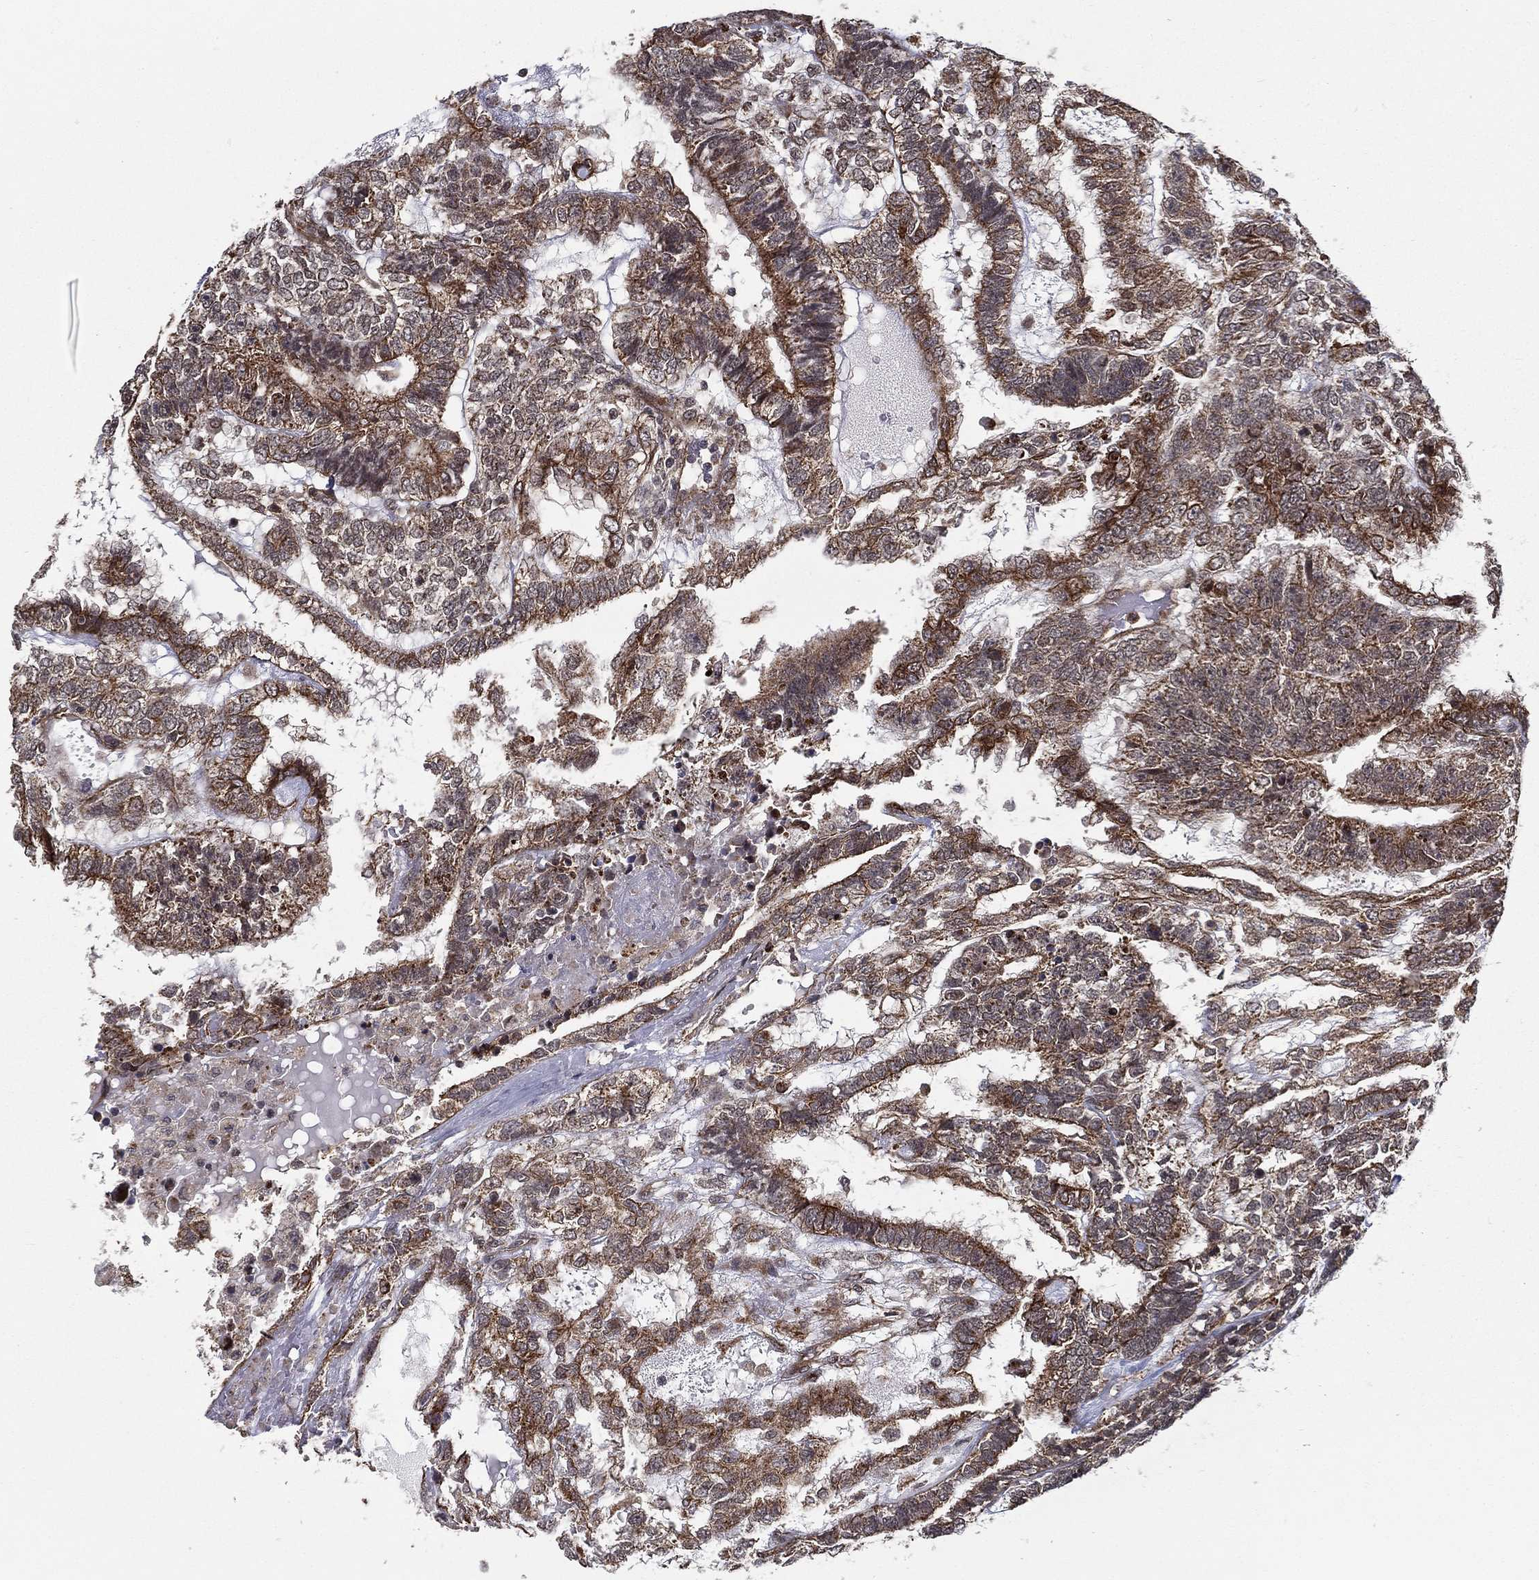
{"staining": {"intensity": "moderate", "quantity": ">75%", "location": "cytoplasmic/membranous"}, "tissue": "testis cancer", "cell_type": "Tumor cells", "image_type": "cancer", "snomed": [{"axis": "morphology", "description": "Seminoma, NOS"}, {"axis": "morphology", "description": "Carcinoma, Embryonal, NOS"}, {"axis": "topography", "description": "Testis"}], "caption": "Protein staining shows moderate cytoplasmic/membranous expression in about >75% of tumor cells in testis cancer.", "gene": "UACA", "patient": {"sex": "male", "age": 41}}